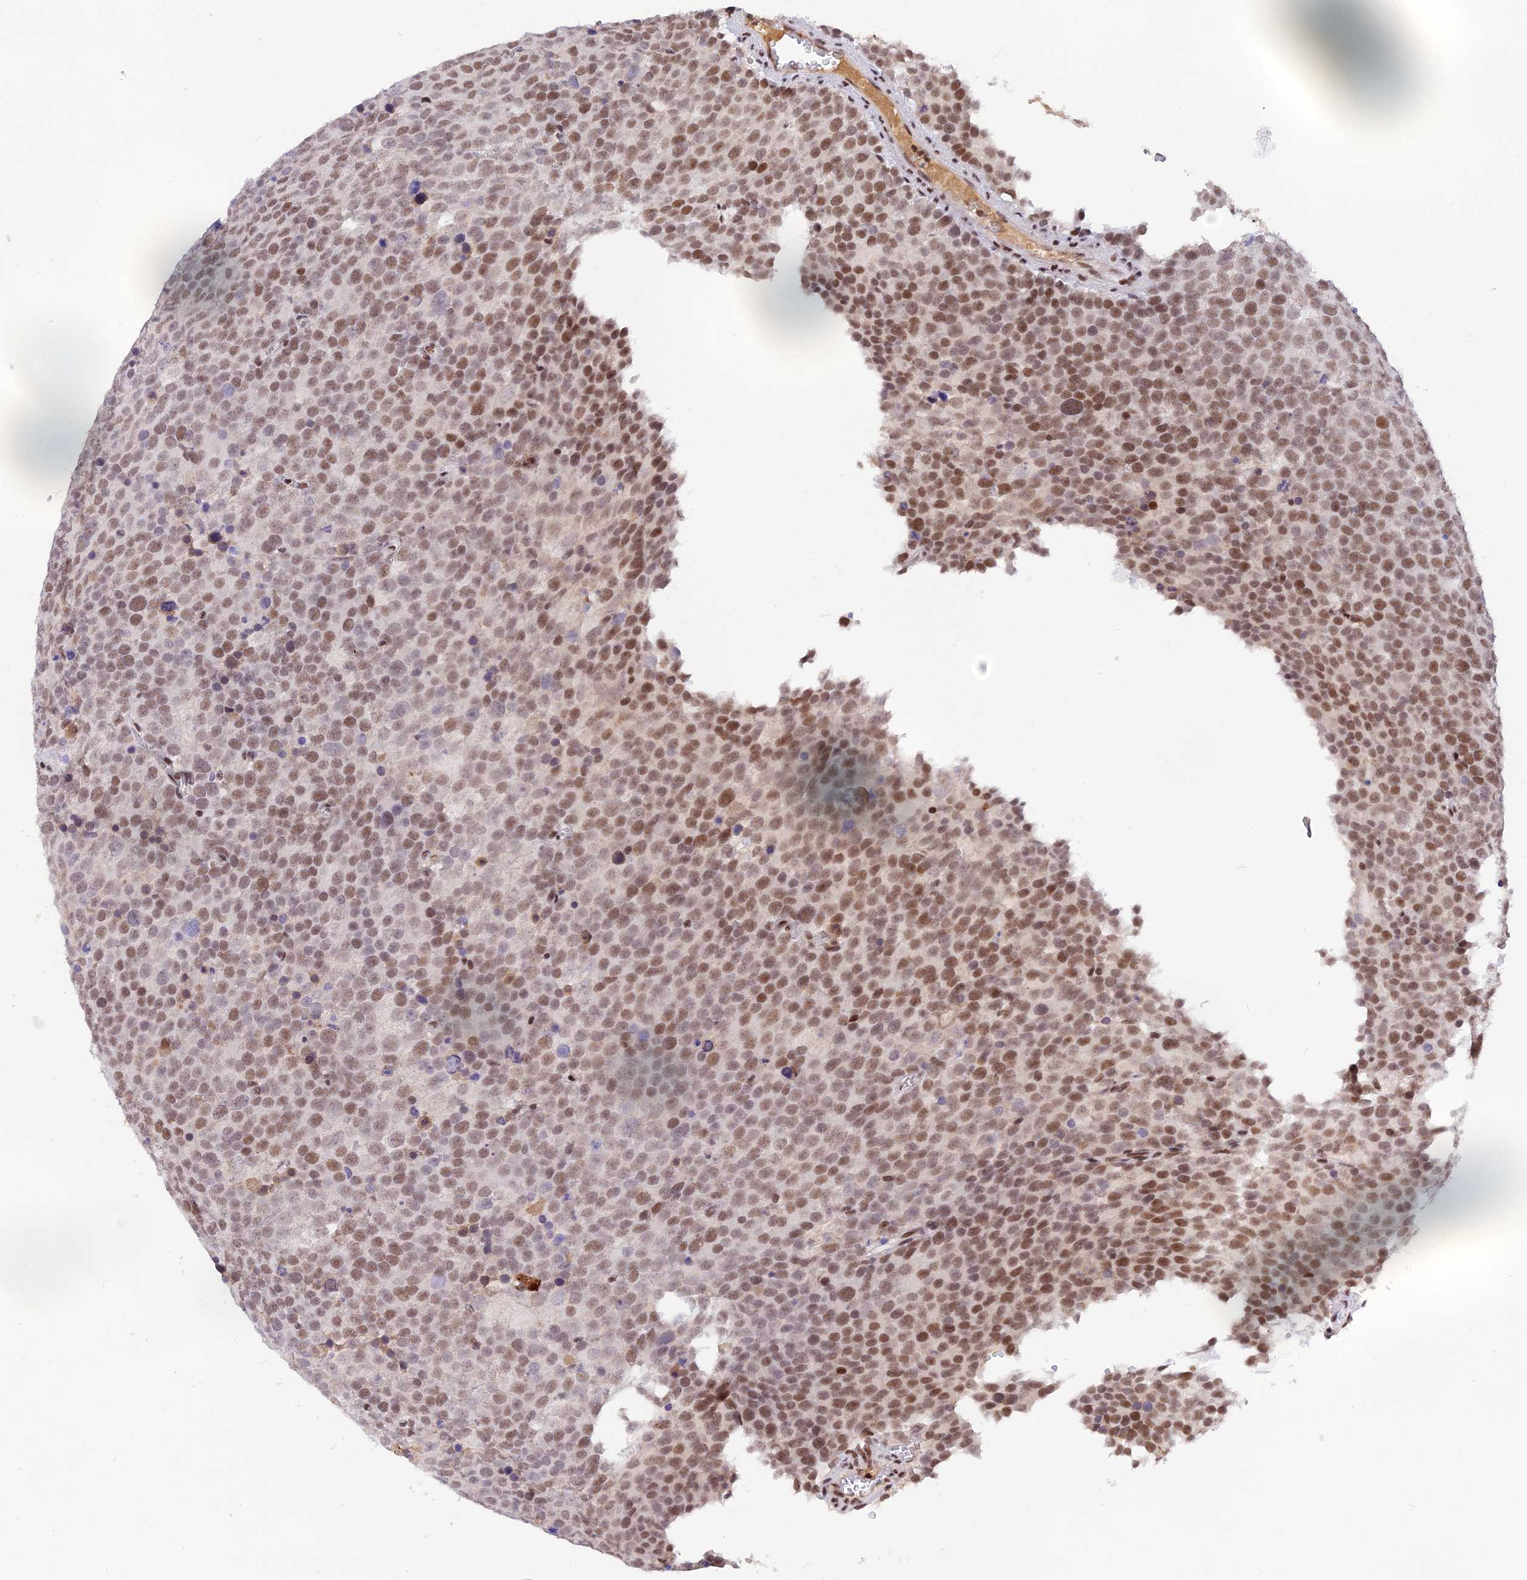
{"staining": {"intensity": "moderate", "quantity": ">75%", "location": "nuclear"}, "tissue": "testis cancer", "cell_type": "Tumor cells", "image_type": "cancer", "snomed": [{"axis": "morphology", "description": "Seminoma, NOS"}, {"axis": "topography", "description": "Testis"}], "caption": "An image of seminoma (testis) stained for a protein shows moderate nuclear brown staining in tumor cells.", "gene": "THAP11", "patient": {"sex": "male", "age": 71}}